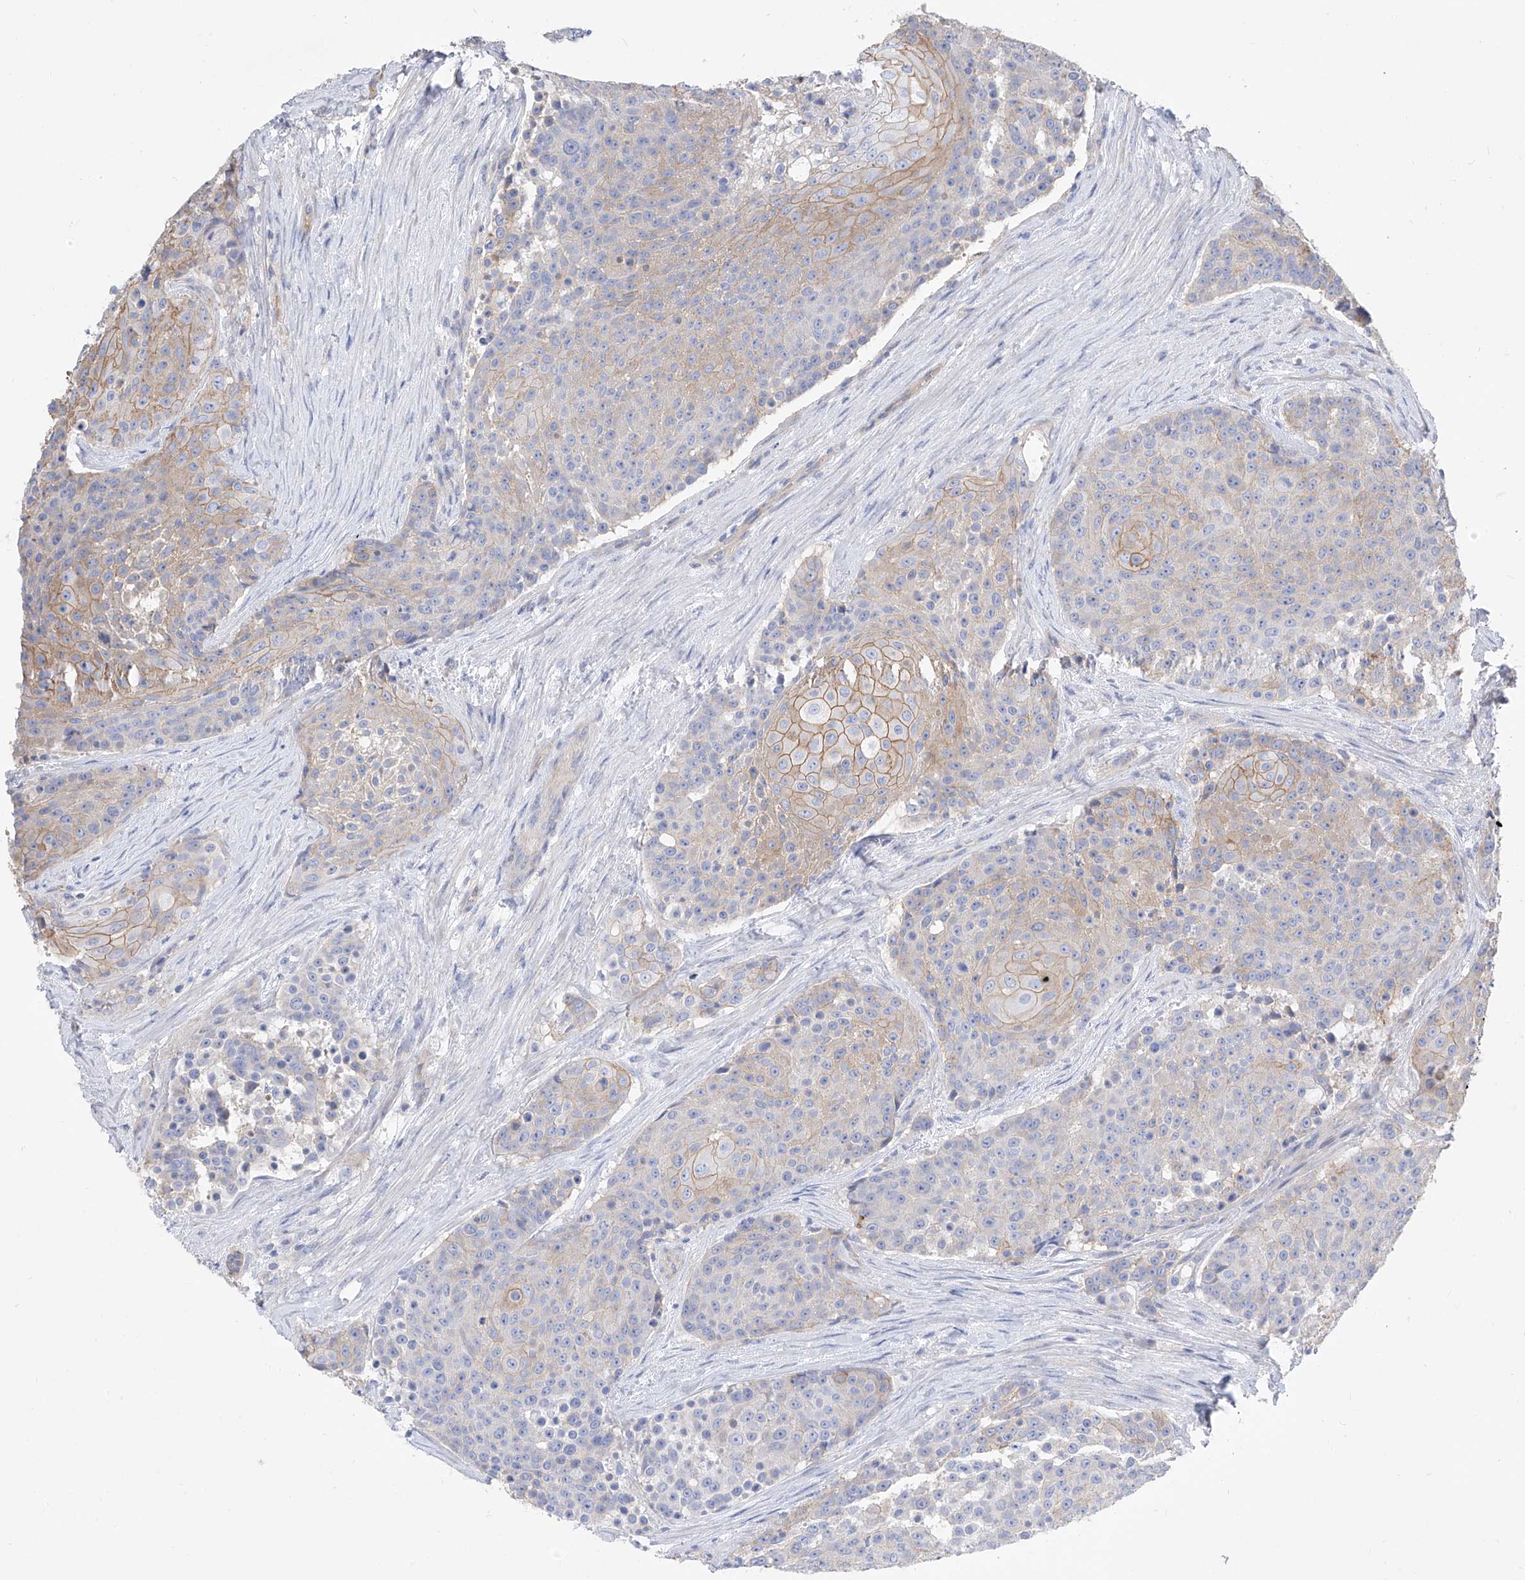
{"staining": {"intensity": "moderate", "quantity": "<25%", "location": "cytoplasmic/membranous"}, "tissue": "urothelial cancer", "cell_type": "Tumor cells", "image_type": "cancer", "snomed": [{"axis": "morphology", "description": "Urothelial carcinoma, High grade"}, {"axis": "topography", "description": "Urinary bladder"}], "caption": "High-power microscopy captured an IHC image of urothelial cancer, revealing moderate cytoplasmic/membranous positivity in about <25% of tumor cells.", "gene": "SCGB2A1", "patient": {"sex": "female", "age": 63}}